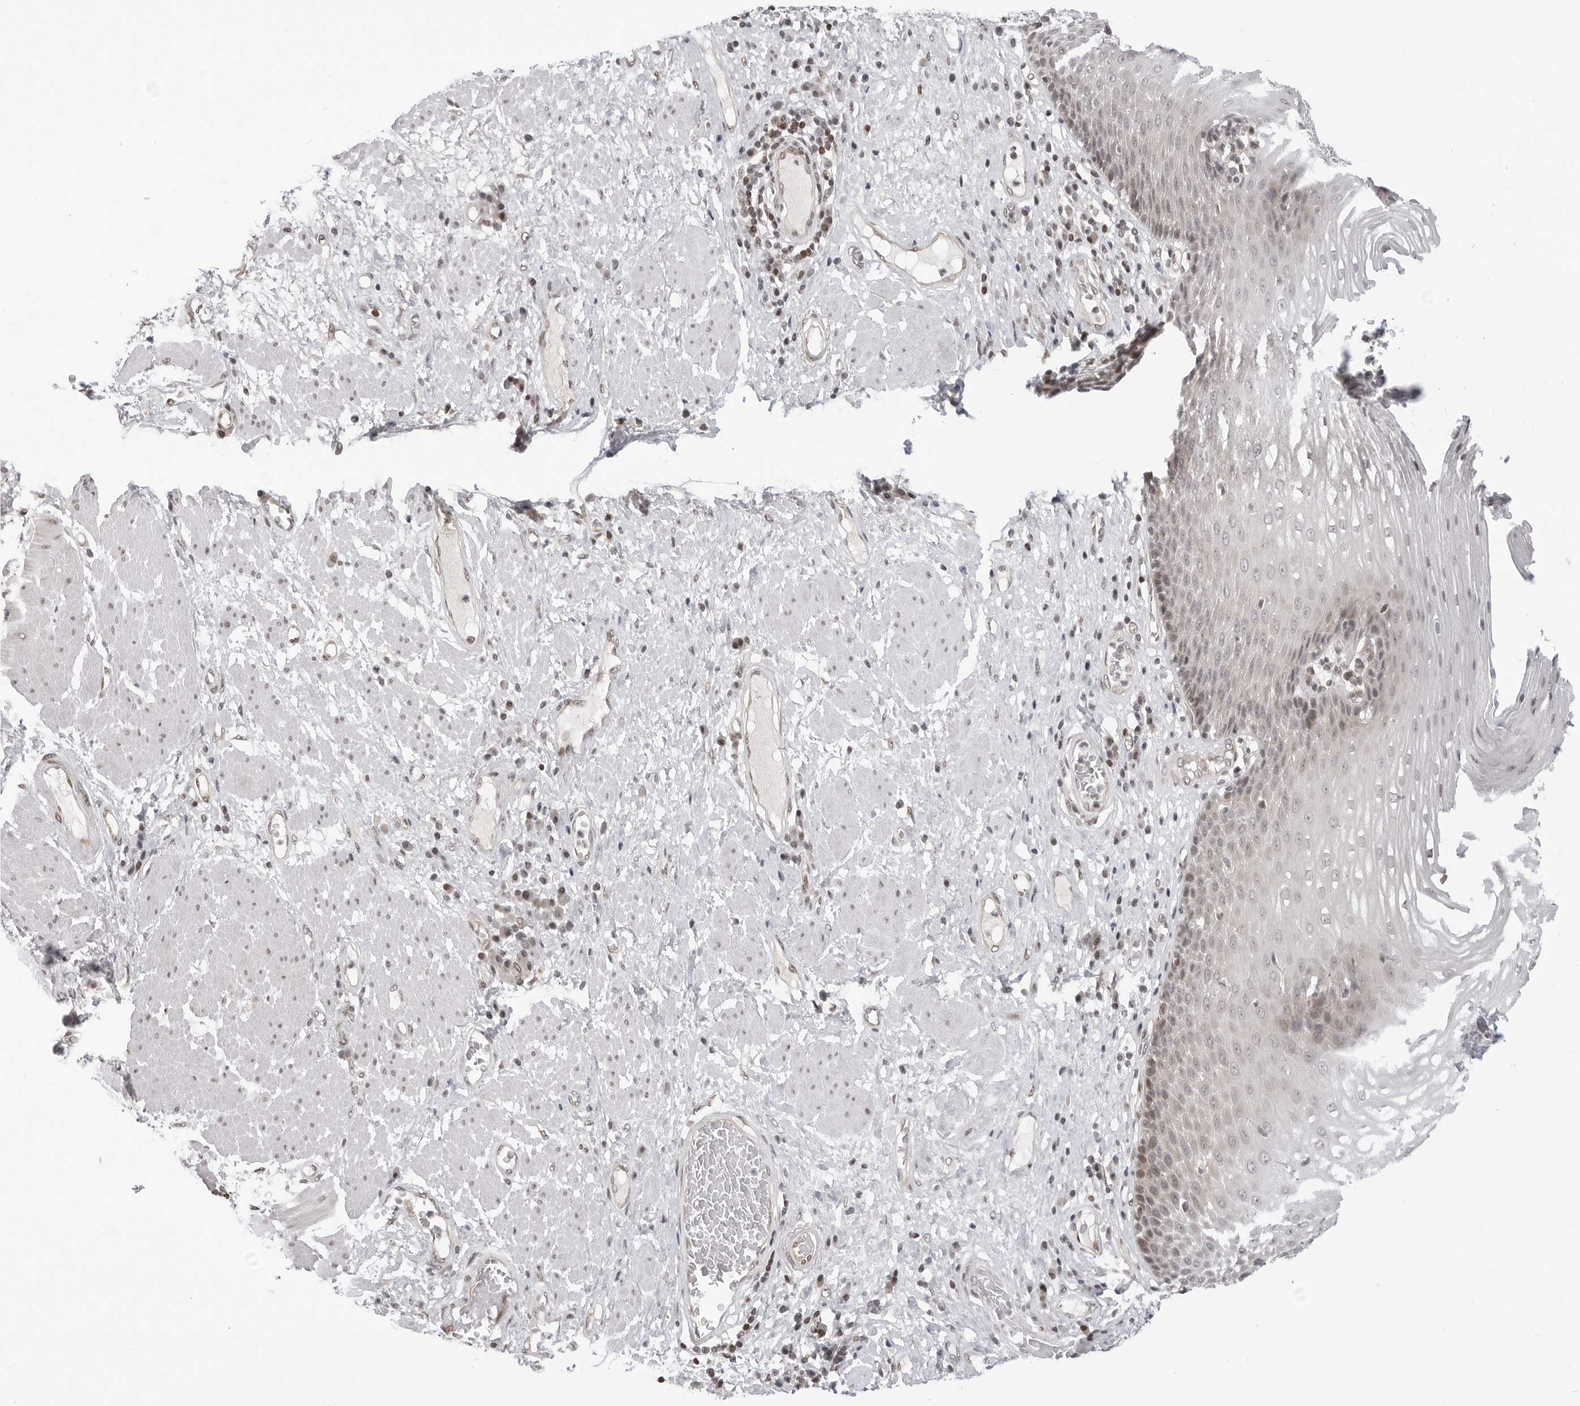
{"staining": {"intensity": "moderate", "quantity": "<25%", "location": "cytoplasmic/membranous,nuclear"}, "tissue": "esophagus", "cell_type": "Squamous epithelial cells", "image_type": "normal", "snomed": [{"axis": "morphology", "description": "Normal tissue, NOS"}, {"axis": "morphology", "description": "Adenocarcinoma, NOS"}, {"axis": "topography", "description": "Esophagus"}], "caption": "Protein staining displays moderate cytoplasmic/membranous,nuclear positivity in about <25% of squamous epithelial cells in benign esophagus. Nuclei are stained in blue.", "gene": "C8orf33", "patient": {"sex": "male", "age": 62}}